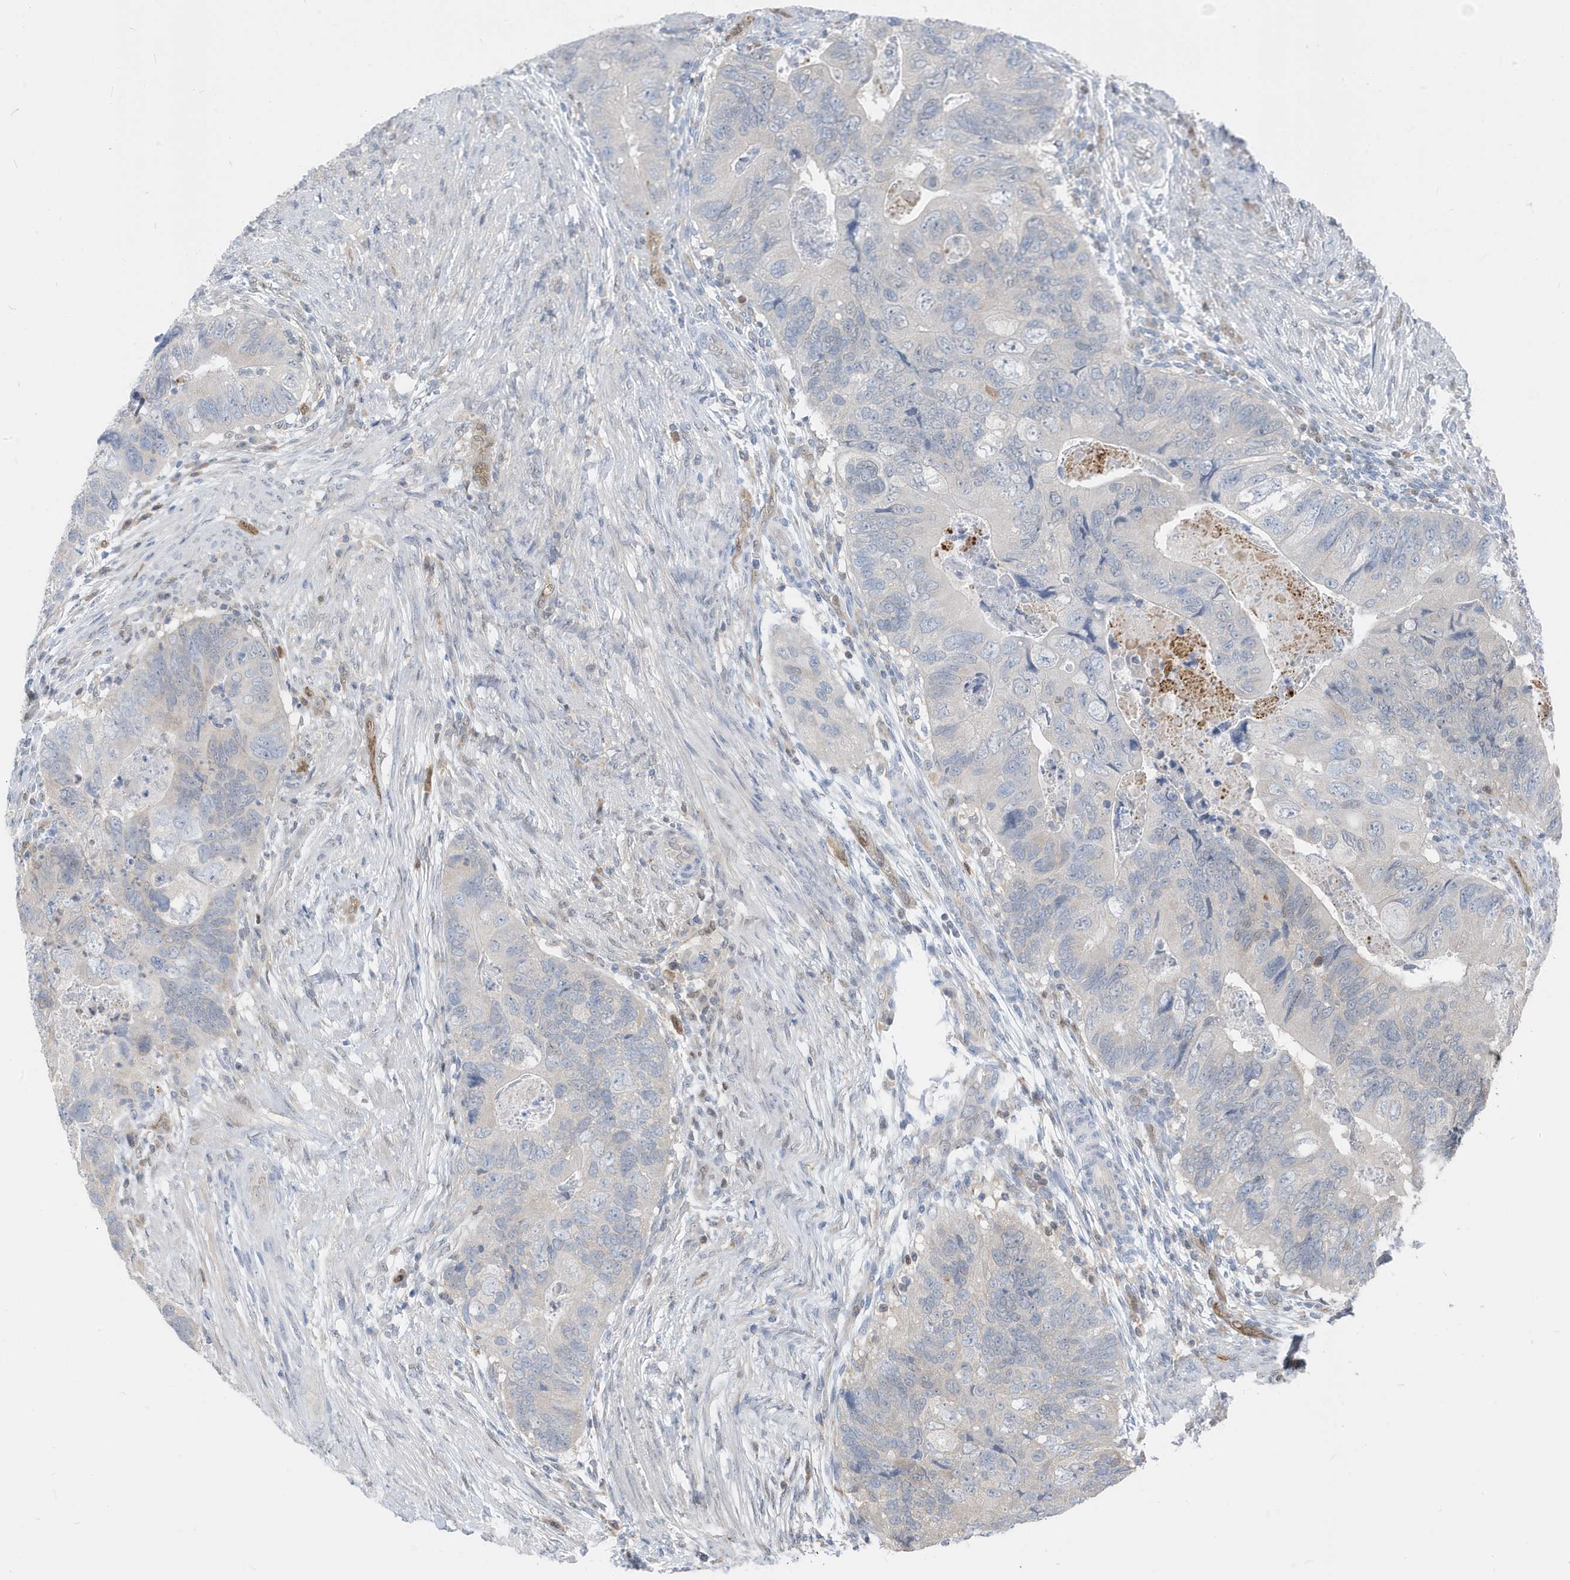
{"staining": {"intensity": "negative", "quantity": "none", "location": "none"}, "tissue": "colorectal cancer", "cell_type": "Tumor cells", "image_type": "cancer", "snomed": [{"axis": "morphology", "description": "Adenocarcinoma, NOS"}, {"axis": "topography", "description": "Rectum"}], "caption": "A photomicrograph of human colorectal cancer (adenocarcinoma) is negative for staining in tumor cells. Brightfield microscopy of IHC stained with DAB (brown) and hematoxylin (blue), captured at high magnification.", "gene": "NCOA7", "patient": {"sex": "male", "age": 63}}